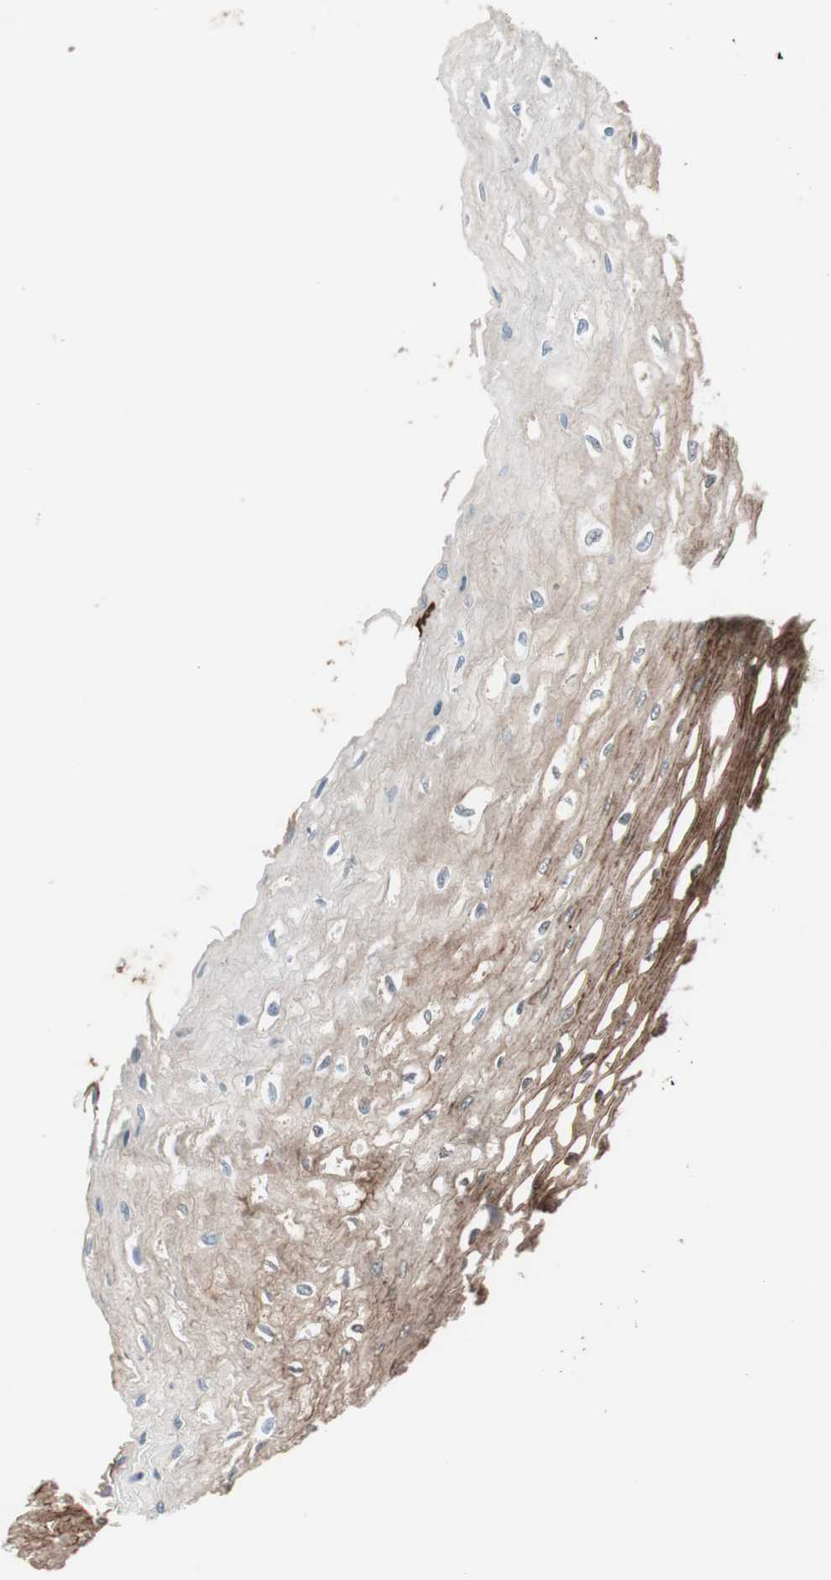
{"staining": {"intensity": "strong", "quantity": ">75%", "location": "cytoplasmic/membranous,nuclear"}, "tissue": "esophagus", "cell_type": "Squamous epithelial cells", "image_type": "normal", "snomed": [{"axis": "morphology", "description": "Normal tissue, NOS"}, {"axis": "topography", "description": "Esophagus"}], "caption": "Squamous epithelial cells show strong cytoplasmic/membranous,nuclear positivity in about >75% of cells in unremarkable esophagus.", "gene": "PRKG2", "patient": {"sex": "female", "age": 72}}